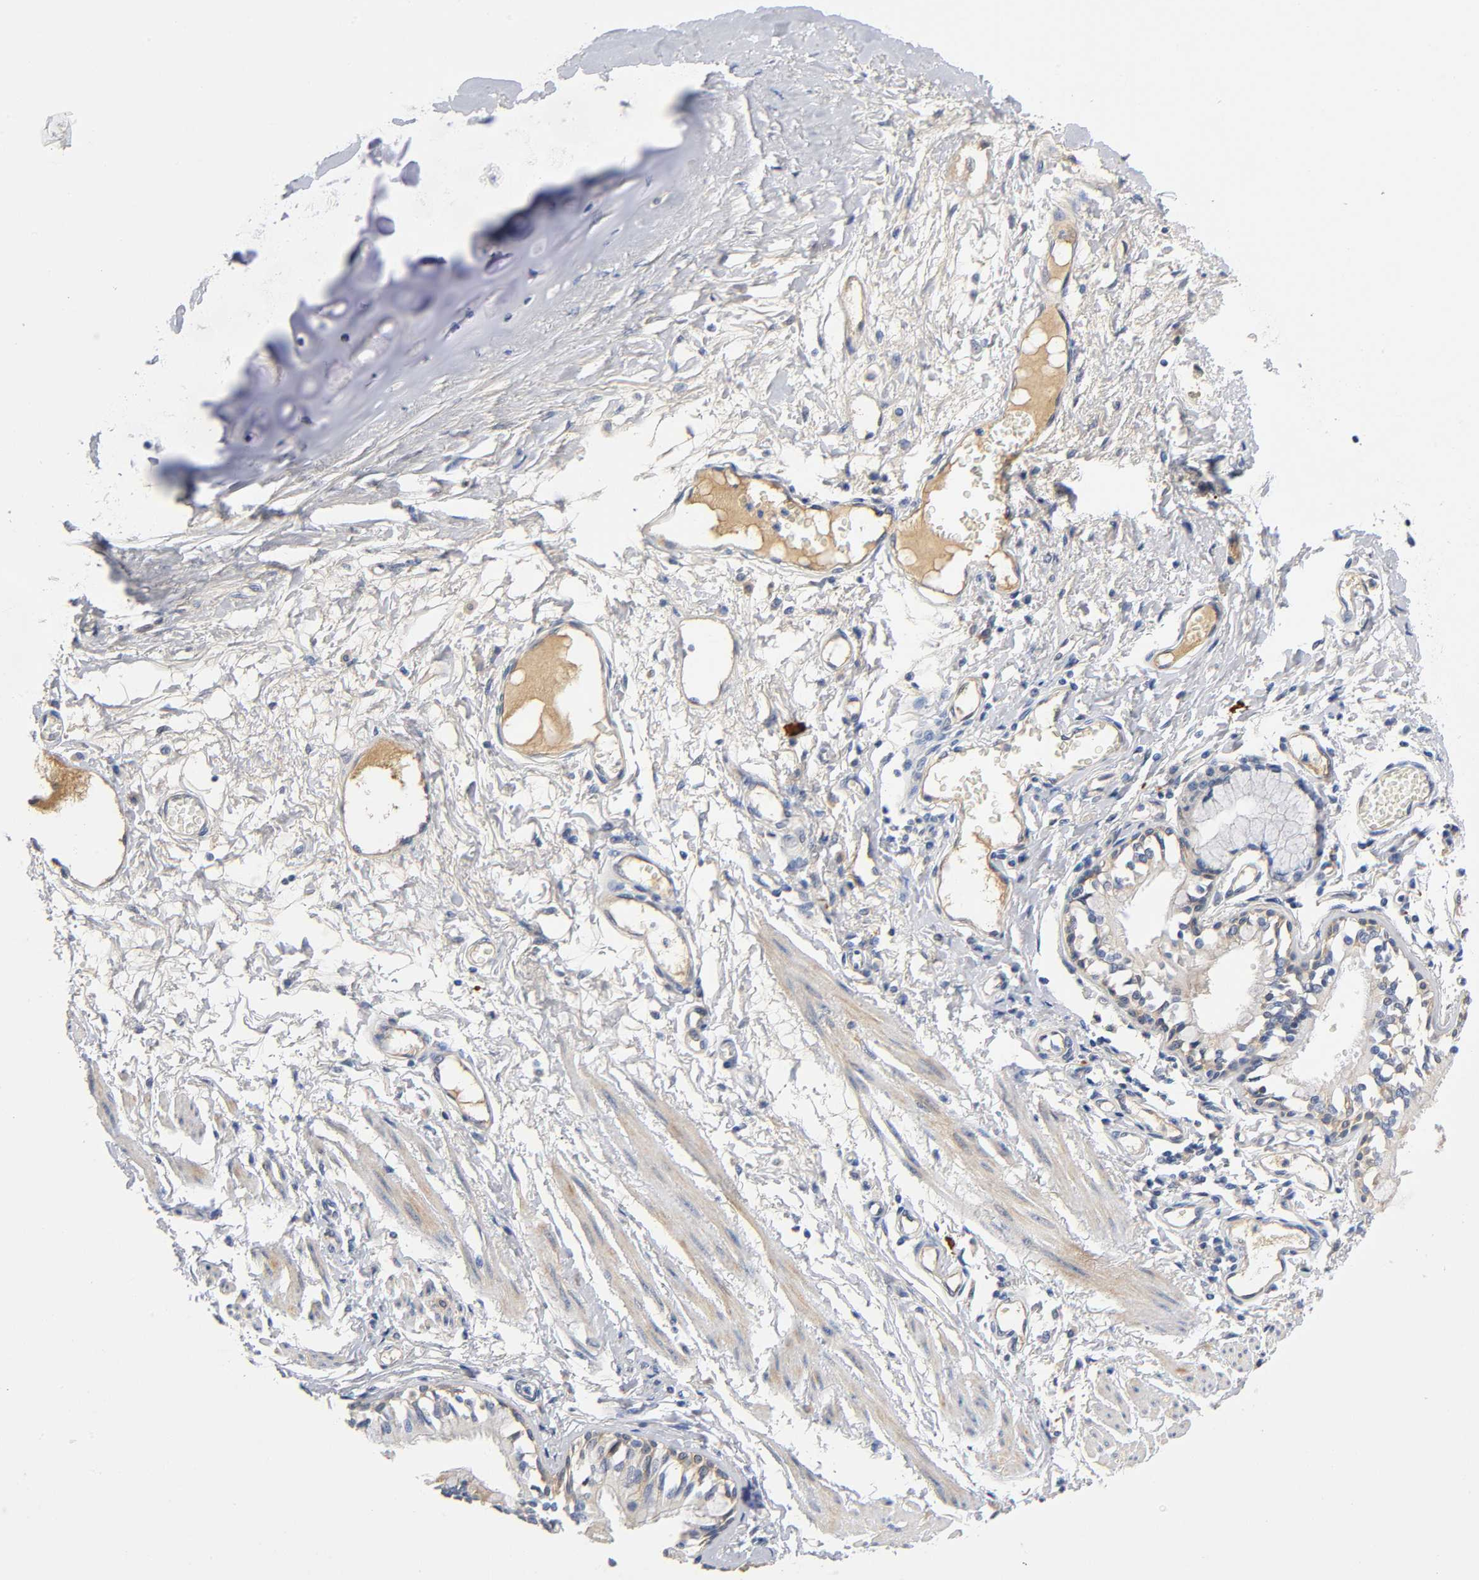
{"staining": {"intensity": "weak", "quantity": ">75%", "location": "cytoplasmic/membranous"}, "tissue": "bronchus", "cell_type": "Respiratory epithelial cells", "image_type": "normal", "snomed": [{"axis": "morphology", "description": "Normal tissue, NOS"}, {"axis": "topography", "description": "Bronchus"}, {"axis": "topography", "description": "Lung"}], "caption": "The image reveals staining of benign bronchus, revealing weak cytoplasmic/membranous protein positivity (brown color) within respiratory epithelial cells.", "gene": "TNC", "patient": {"sex": "female", "age": 56}}